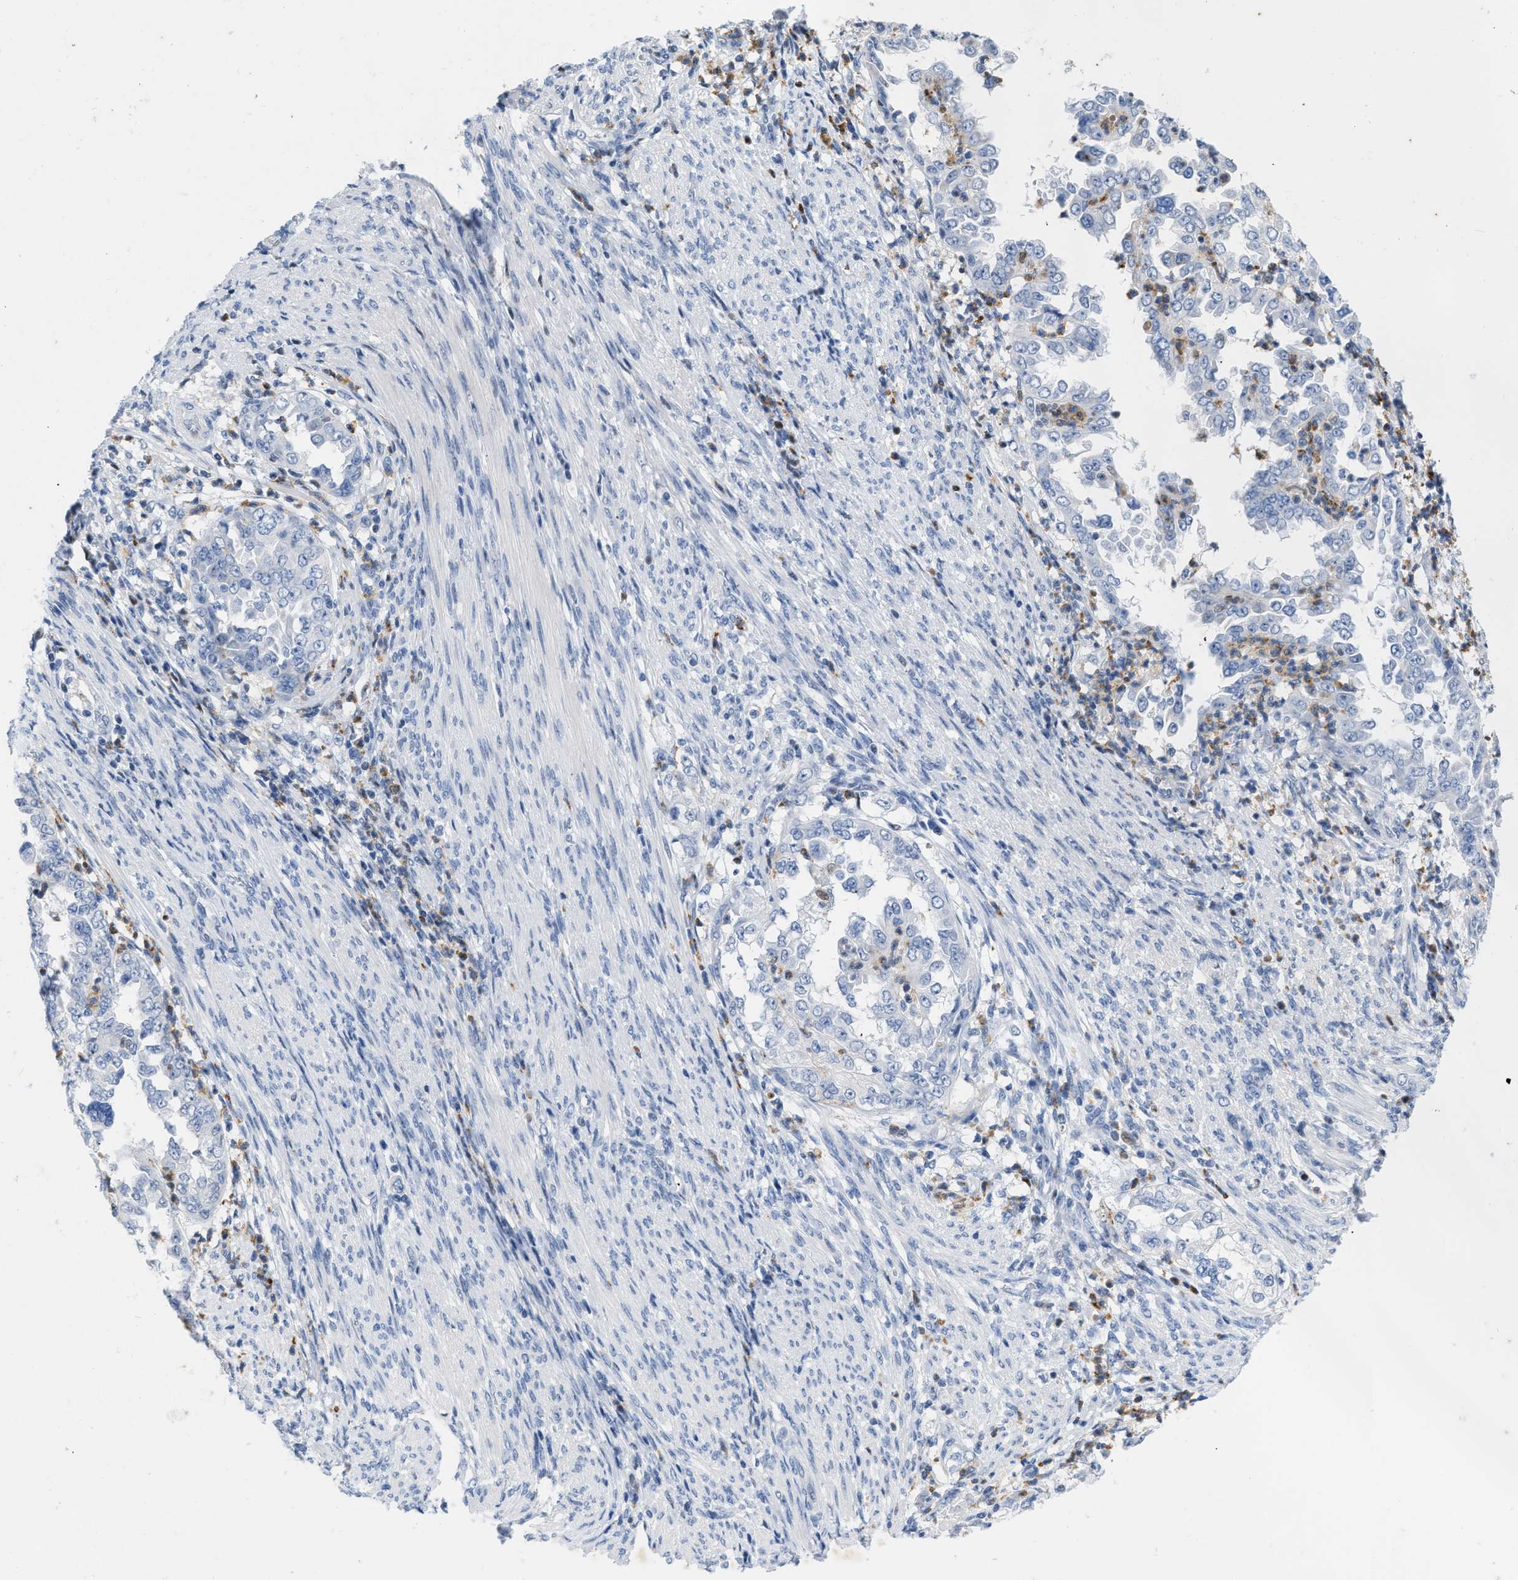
{"staining": {"intensity": "negative", "quantity": "none", "location": "none"}, "tissue": "endometrial cancer", "cell_type": "Tumor cells", "image_type": "cancer", "snomed": [{"axis": "morphology", "description": "Adenocarcinoma, NOS"}, {"axis": "topography", "description": "Endometrium"}], "caption": "The immunohistochemistry (IHC) photomicrograph has no significant positivity in tumor cells of adenocarcinoma (endometrial) tissue. (DAB immunohistochemistry (IHC) visualized using brightfield microscopy, high magnification).", "gene": "BOLL", "patient": {"sex": "female", "age": 85}}